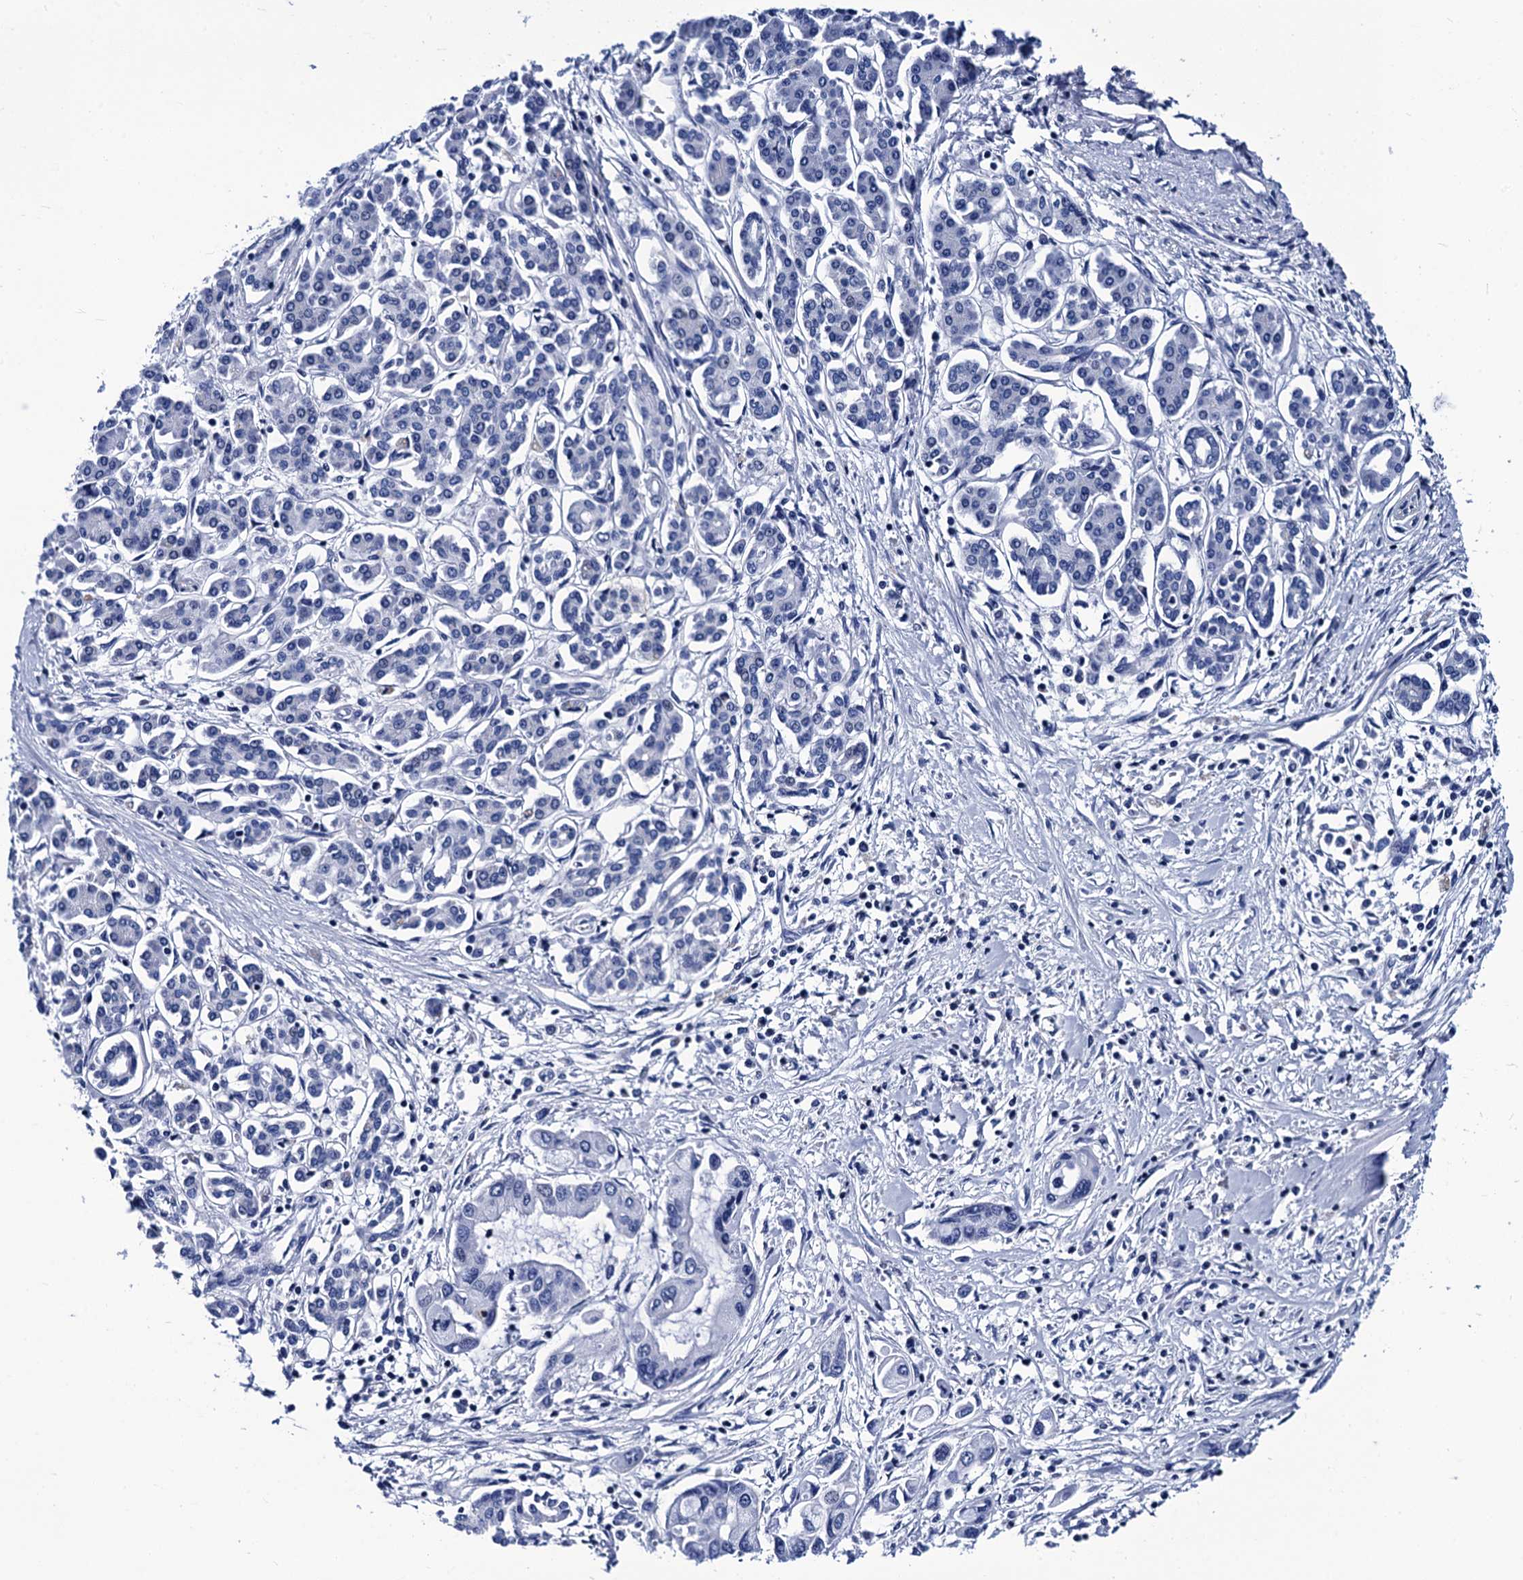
{"staining": {"intensity": "negative", "quantity": "none", "location": "none"}, "tissue": "pancreatic cancer", "cell_type": "Tumor cells", "image_type": "cancer", "snomed": [{"axis": "morphology", "description": "Normal tissue, NOS"}, {"axis": "morphology", "description": "Adenocarcinoma, NOS"}, {"axis": "topography", "description": "Pancreas"}], "caption": "Immunohistochemistry image of neoplastic tissue: adenocarcinoma (pancreatic) stained with DAB (3,3'-diaminobenzidine) displays no significant protein expression in tumor cells. The staining is performed using DAB (3,3'-diaminobenzidine) brown chromogen with nuclei counter-stained in using hematoxylin.", "gene": "MYBPC3", "patient": {"sex": "female", "age": 64}}